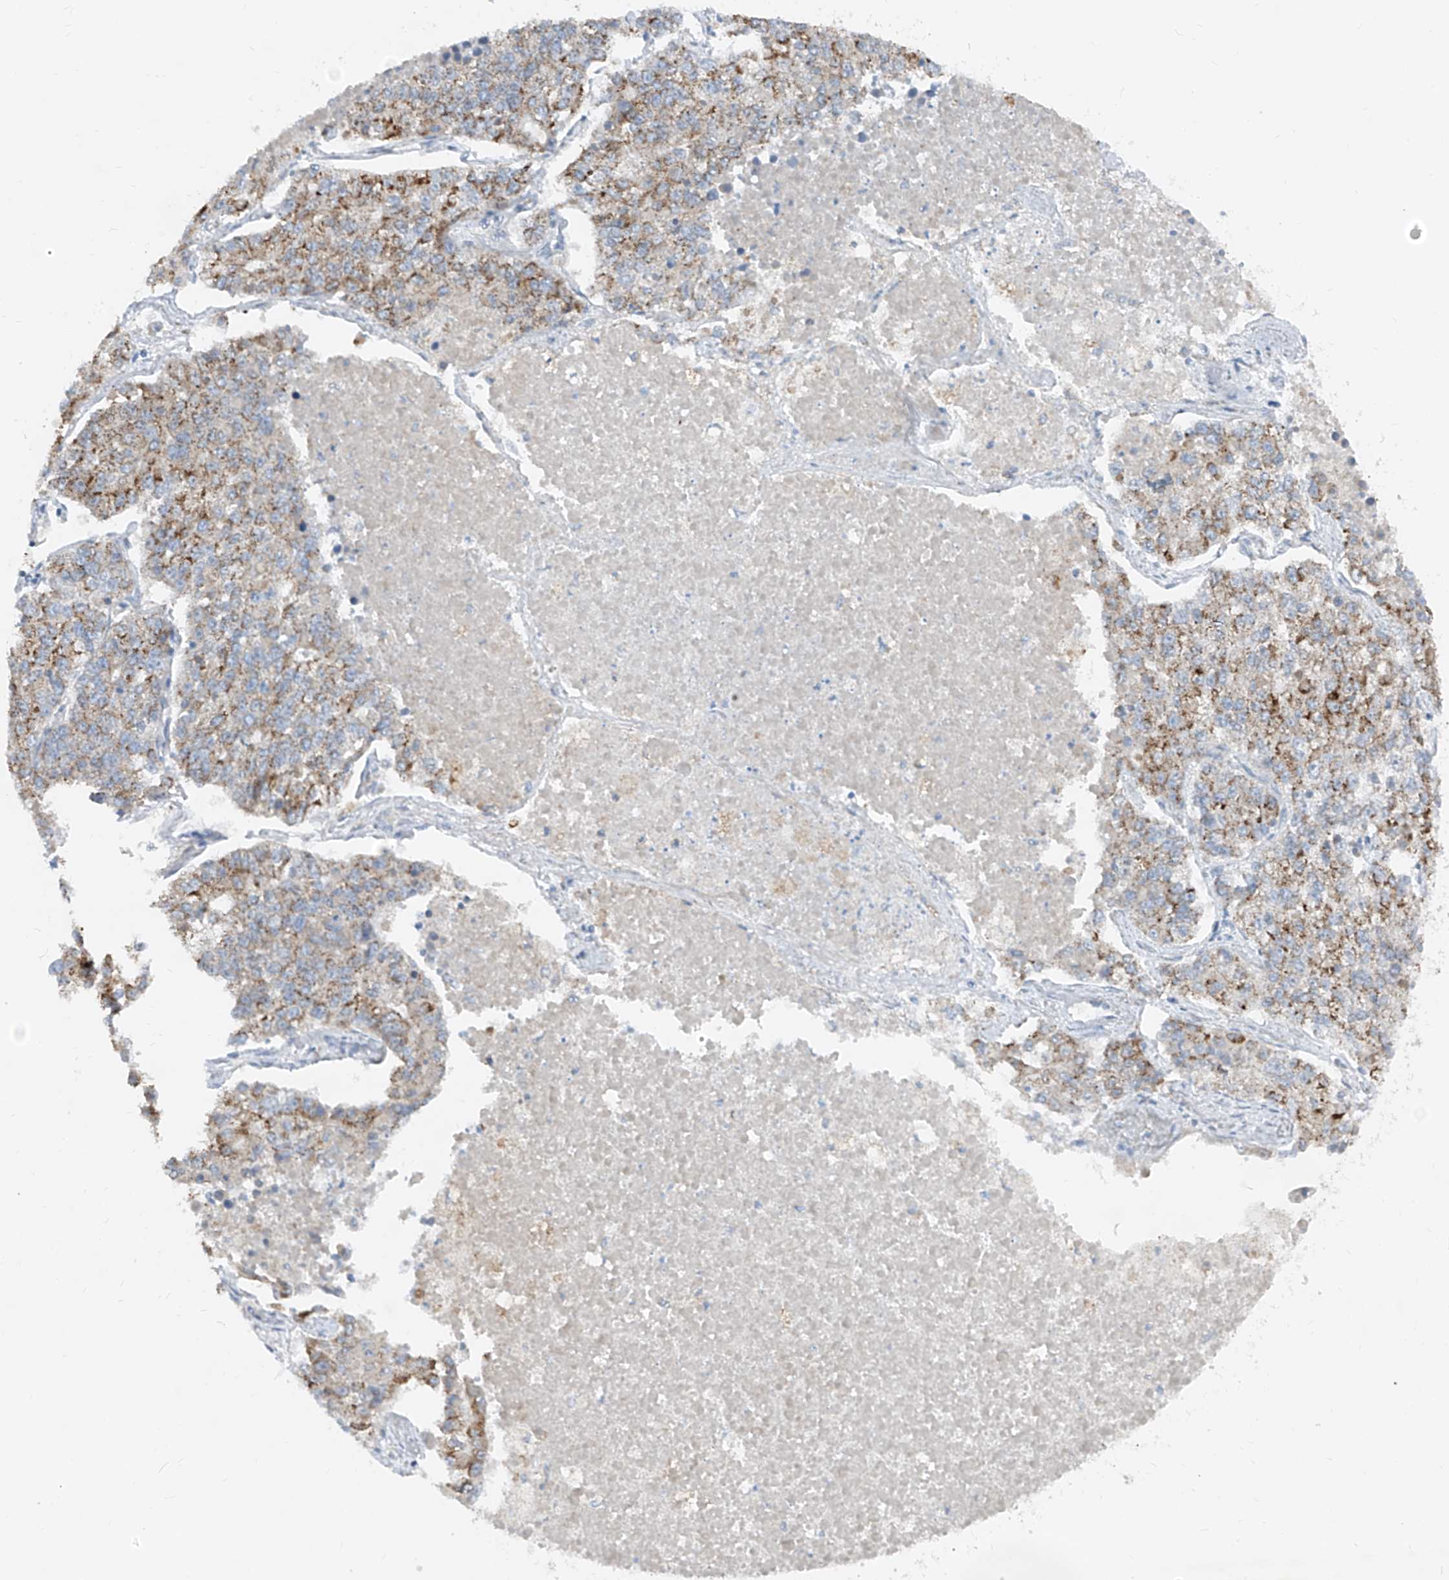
{"staining": {"intensity": "moderate", "quantity": "25%-75%", "location": "cytoplasmic/membranous"}, "tissue": "lung cancer", "cell_type": "Tumor cells", "image_type": "cancer", "snomed": [{"axis": "morphology", "description": "Adenocarcinoma, NOS"}, {"axis": "topography", "description": "Lung"}], "caption": "Human lung cancer (adenocarcinoma) stained for a protein (brown) displays moderate cytoplasmic/membranous positive staining in approximately 25%-75% of tumor cells.", "gene": "ABCD3", "patient": {"sex": "male", "age": 49}}